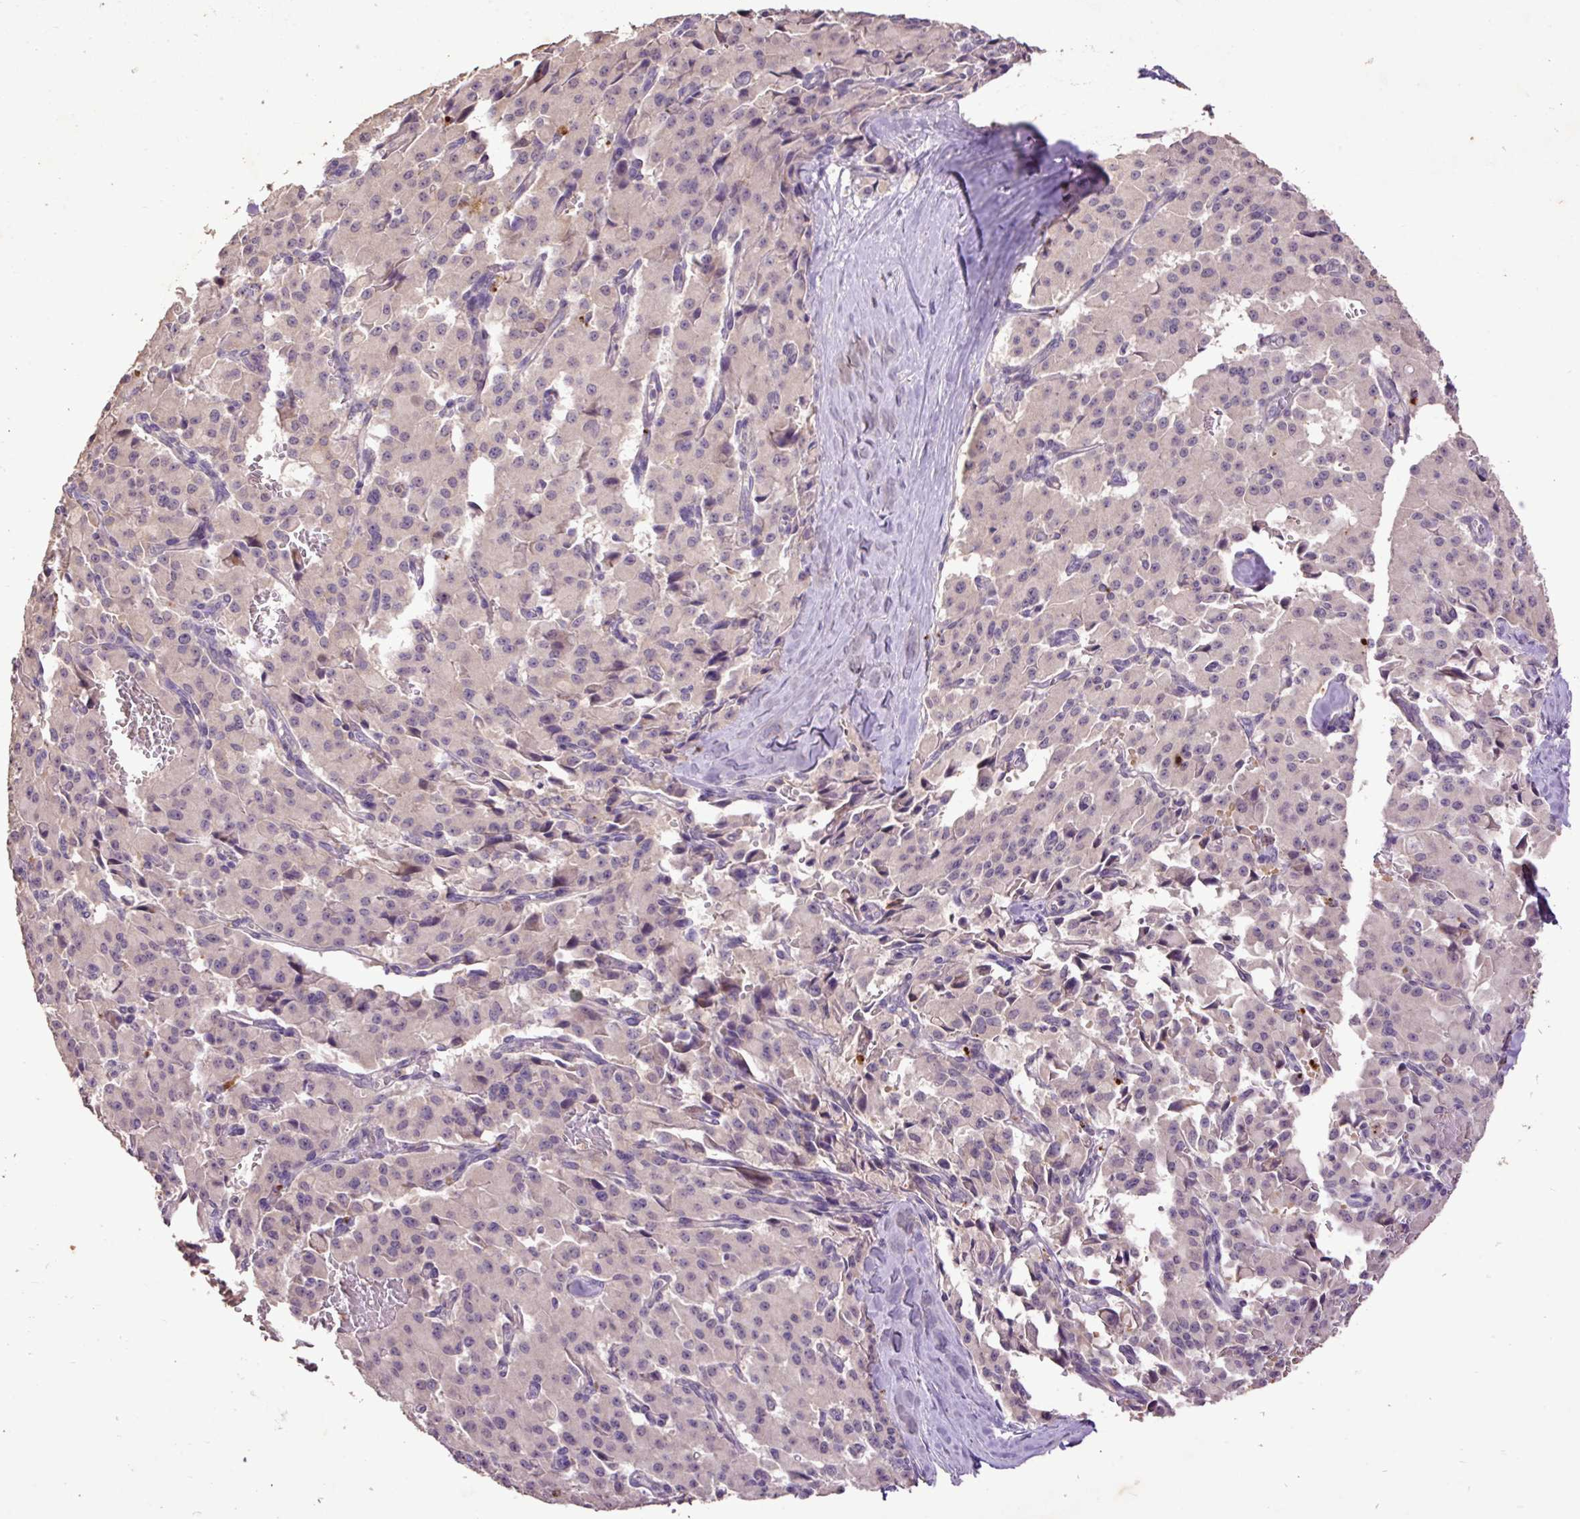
{"staining": {"intensity": "negative", "quantity": "none", "location": "none"}, "tissue": "pancreatic cancer", "cell_type": "Tumor cells", "image_type": "cancer", "snomed": [{"axis": "morphology", "description": "Adenocarcinoma, NOS"}, {"axis": "topography", "description": "Pancreas"}], "caption": "This is an immunohistochemistry histopathology image of adenocarcinoma (pancreatic). There is no positivity in tumor cells.", "gene": "LRTM2", "patient": {"sex": "male", "age": 65}}